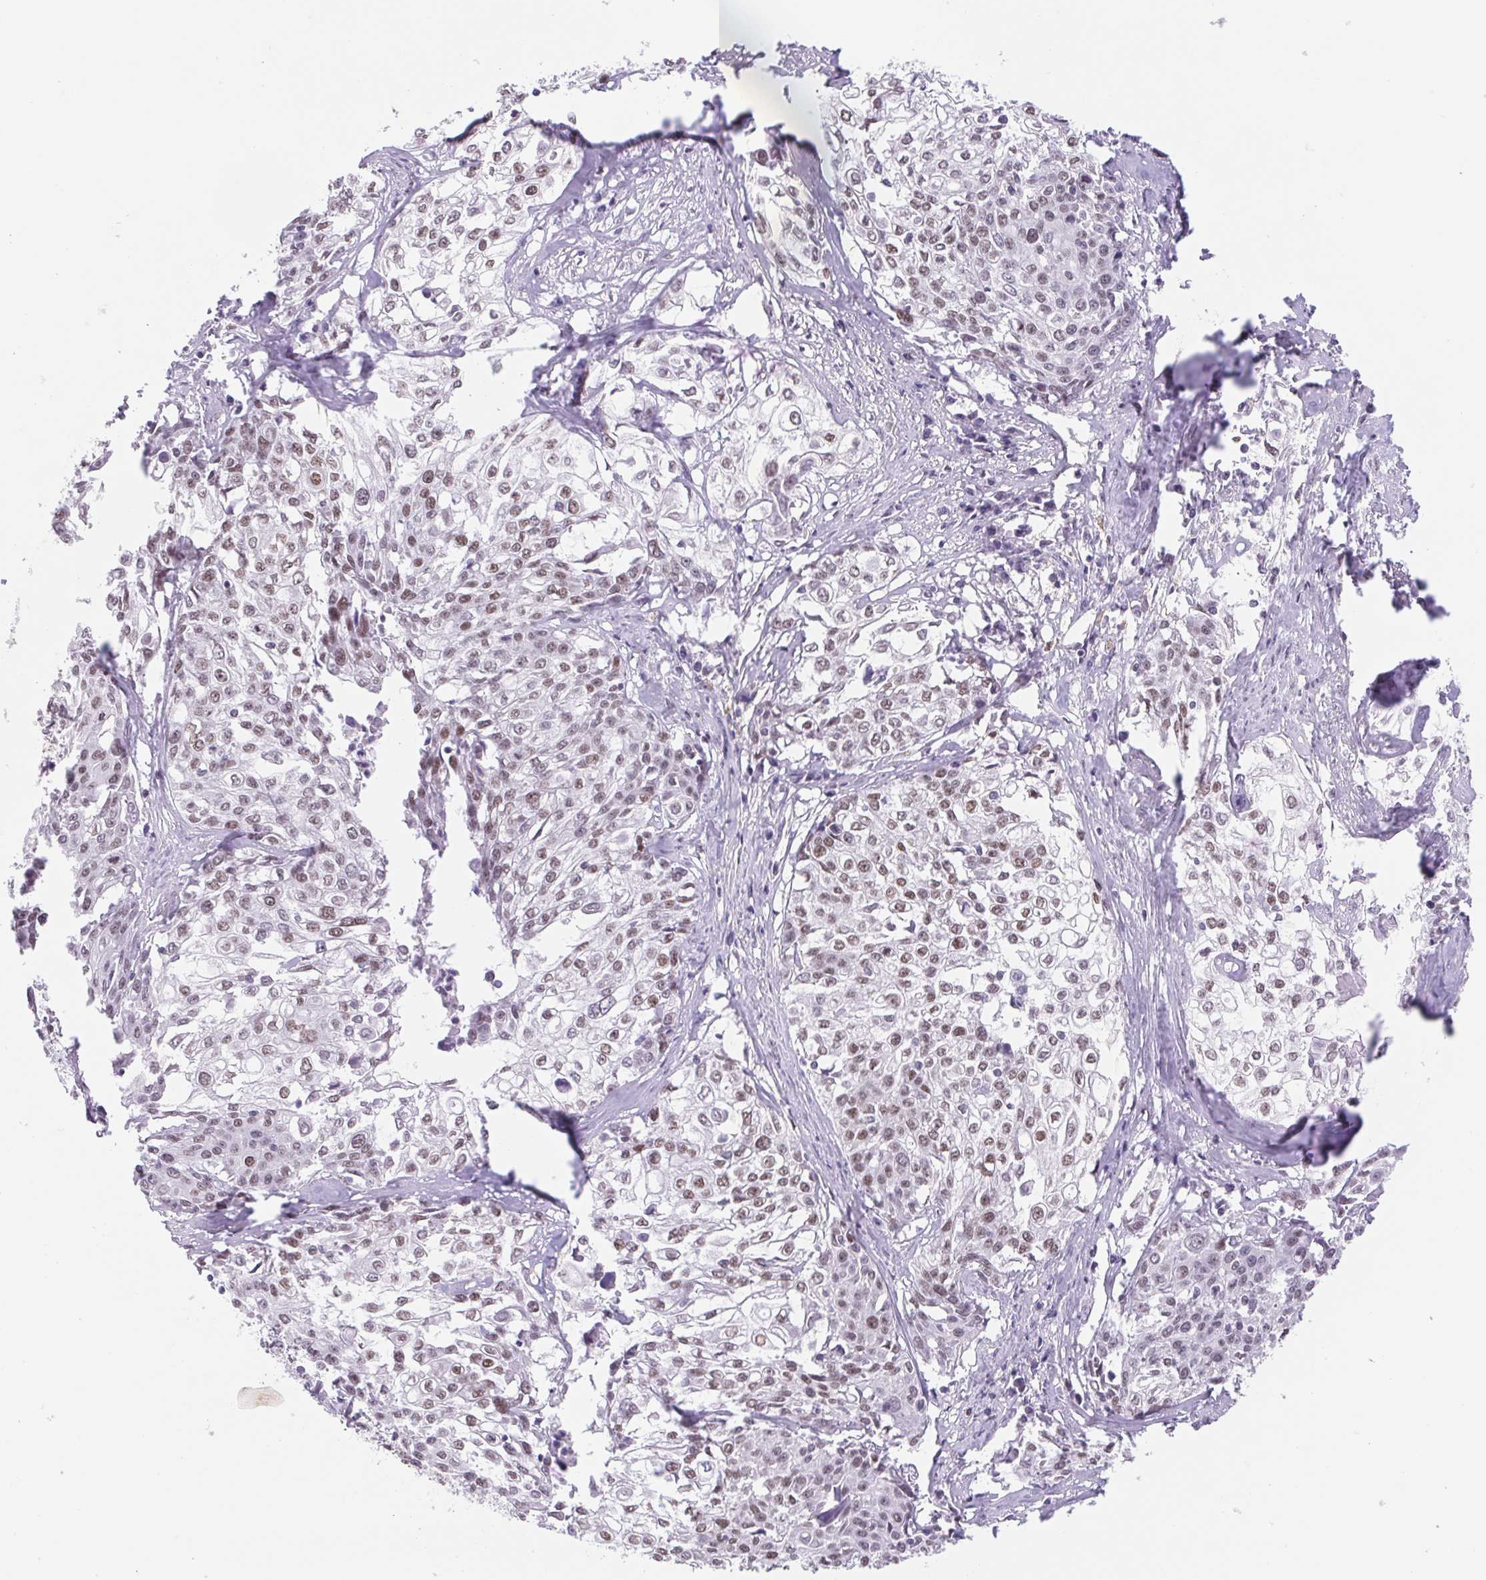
{"staining": {"intensity": "moderate", "quantity": ">75%", "location": "nuclear"}, "tissue": "cervical cancer", "cell_type": "Tumor cells", "image_type": "cancer", "snomed": [{"axis": "morphology", "description": "Squamous cell carcinoma, NOS"}, {"axis": "topography", "description": "Cervix"}], "caption": "DAB immunohistochemical staining of cervical cancer (squamous cell carcinoma) shows moderate nuclear protein expression in about >75% of tumor cells.", "gene": "TRERF1", "patient": {"sex": "female", "age": 39}}